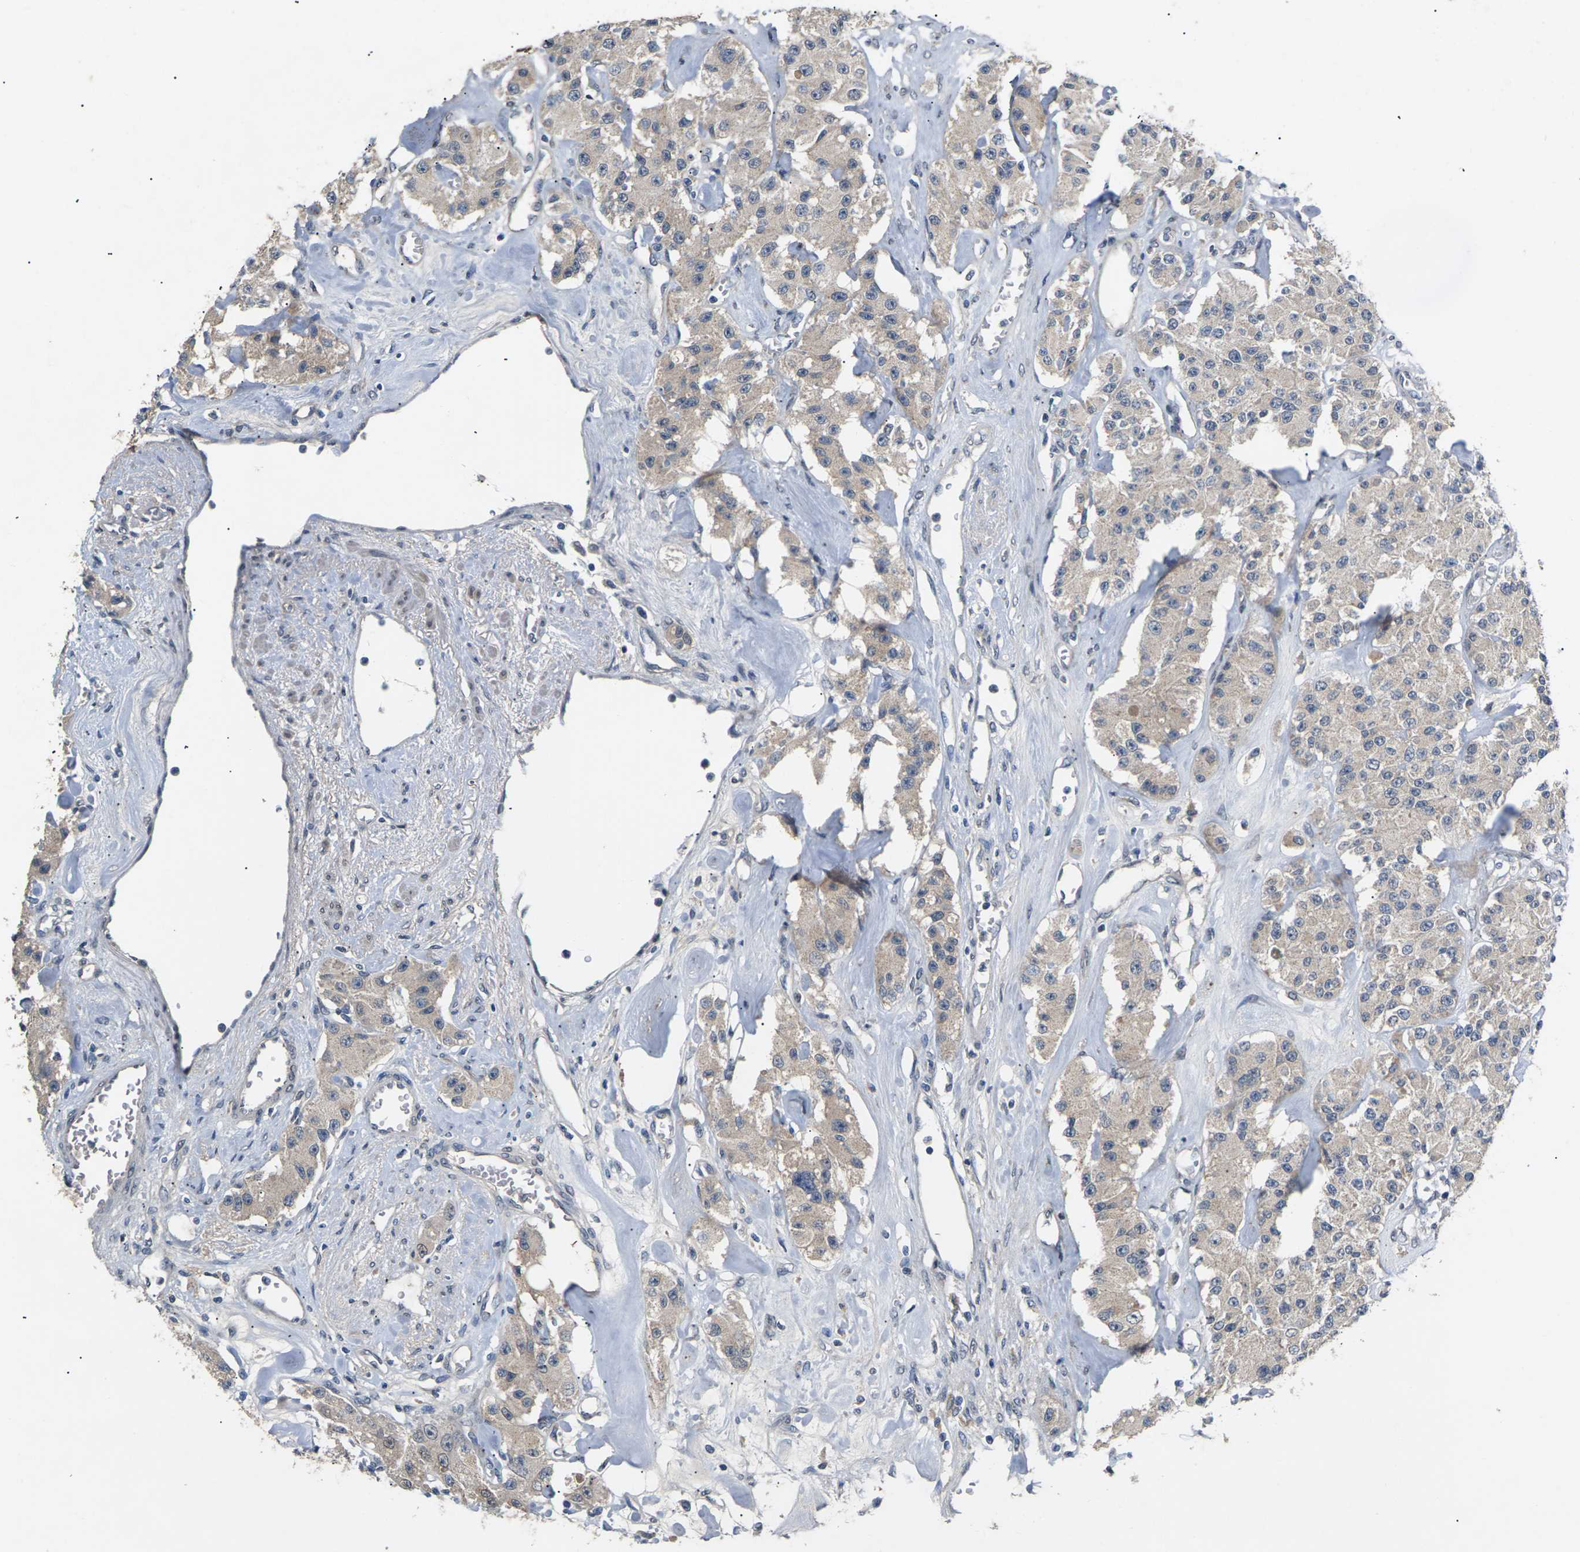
{"staining": {"intensity": "weak", "quantity": ">75%", "location": "cytoplasmic/membranous"}, "tissue": "carcinoid", "cell_type": "Tumor cells", "image_type": "cancer", "snomed": [{"axis": "morphology", "description": "Carcinoid, malignant, NOS"}, {"axis": "topography", "description": "Pancreas"}], "caption": "This histopathology image exhibits carcinoid stained with immunohistochemistry (IHC) to label a protein in brown. The cytoplasmic/membranous of tumor cells show weak positivity for the protein. Nuclei are counter-stained blue.", "gene": "SLC2A2", "patient": {"sex": "male", "age": 41}}